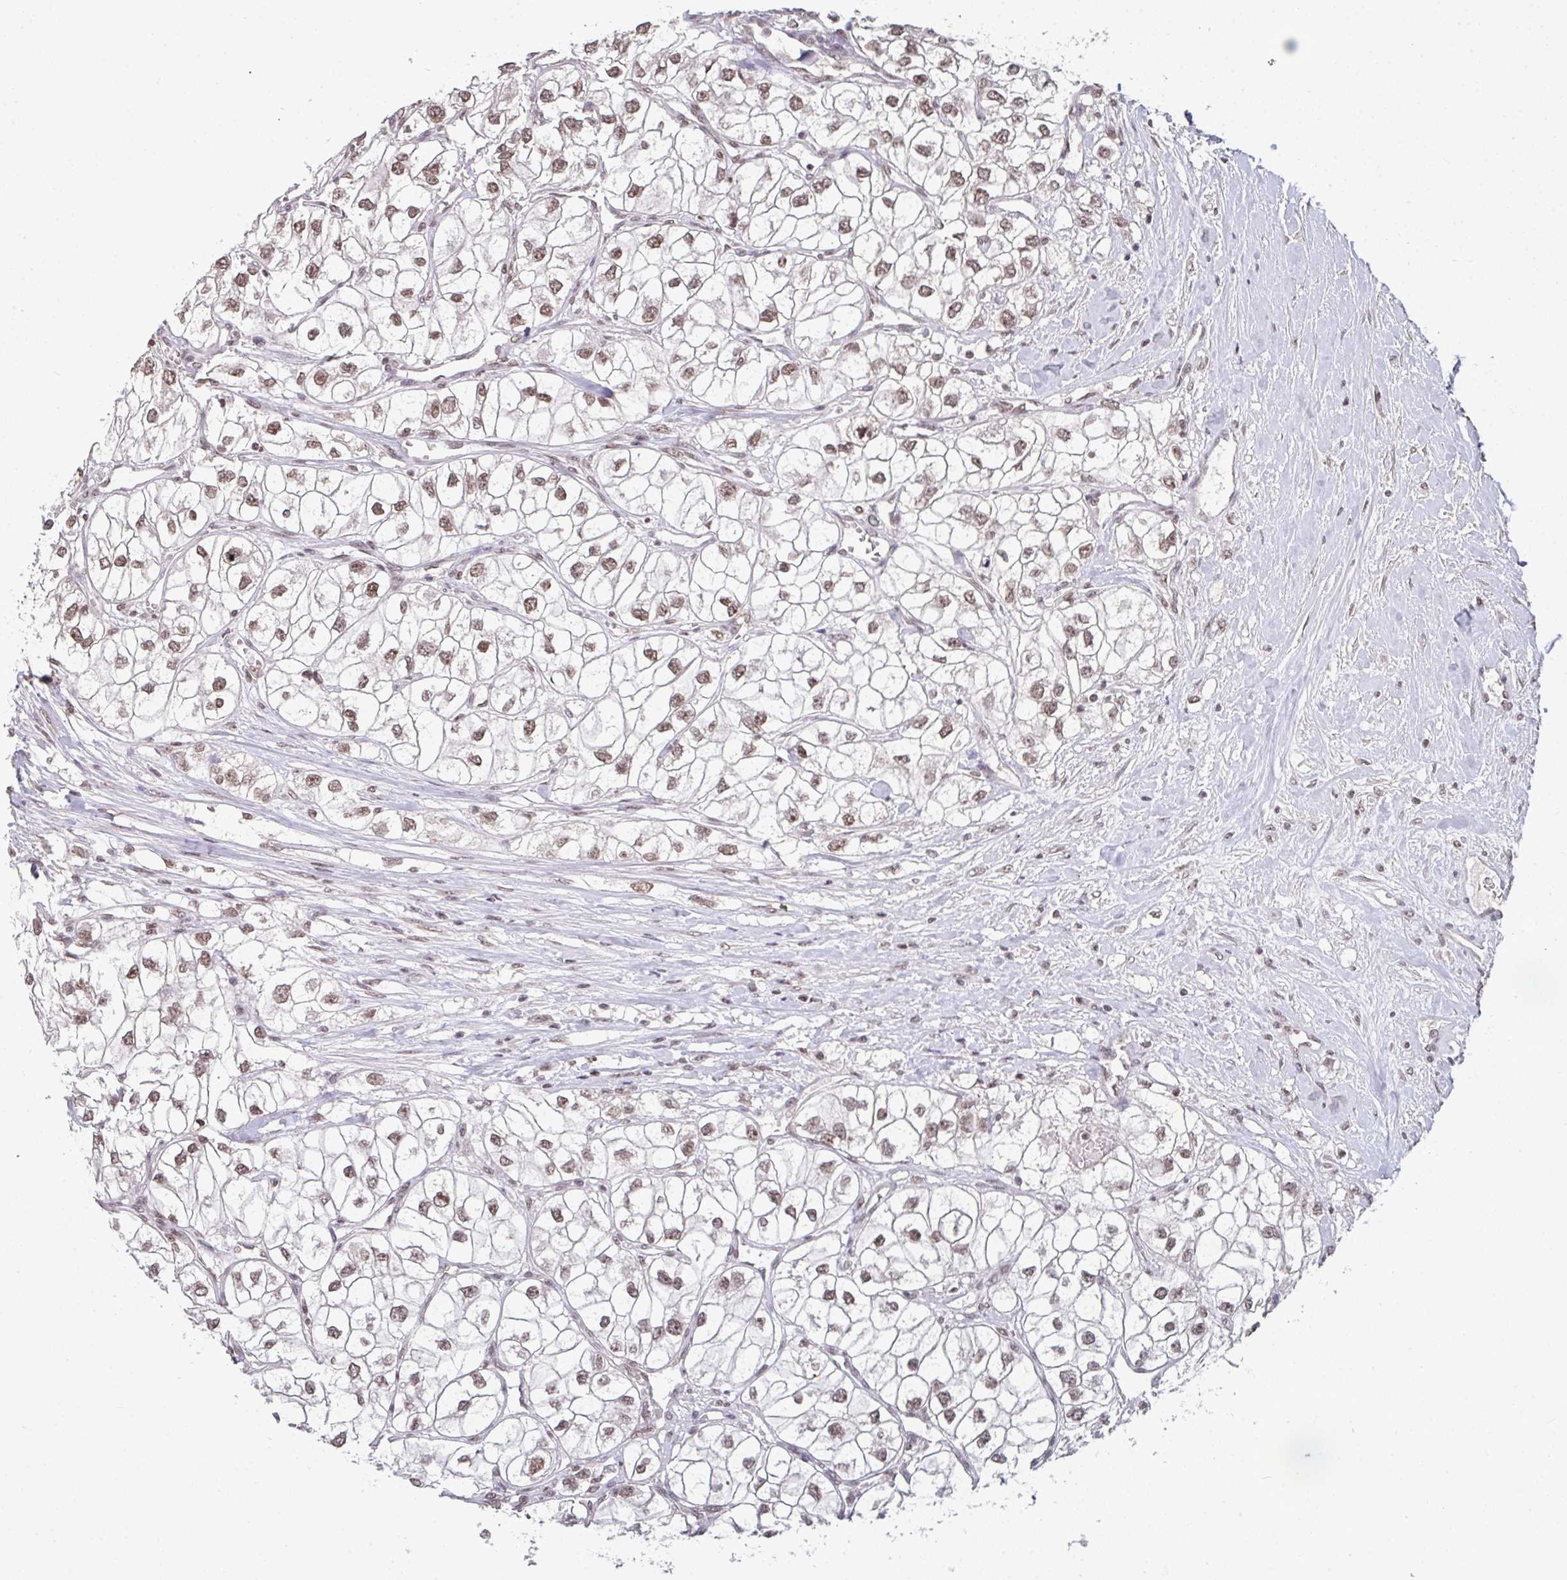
{"staining": {"intensity": "weak", "quantity": ">75%", "location": "nuclear"}, "tissue": "renal cancer", "cell_type": "Tumor cells", "image_type": "cancer", "snomed": [{"axis": "morphology", "description": "Adenocarcinoma, NOS"}, {"axis": "topography", "description": "Kidney"}], "caption": "A histopathology image of human renal cancer (adenocarcinoma) stained for a protein demonstrates weak nuclear brown staining in tumor cells. (Brightfield microscopy of DAB IHC at high magnification).", "gene": "DKC1", "patient": {"sex": "male", "age": 59}}